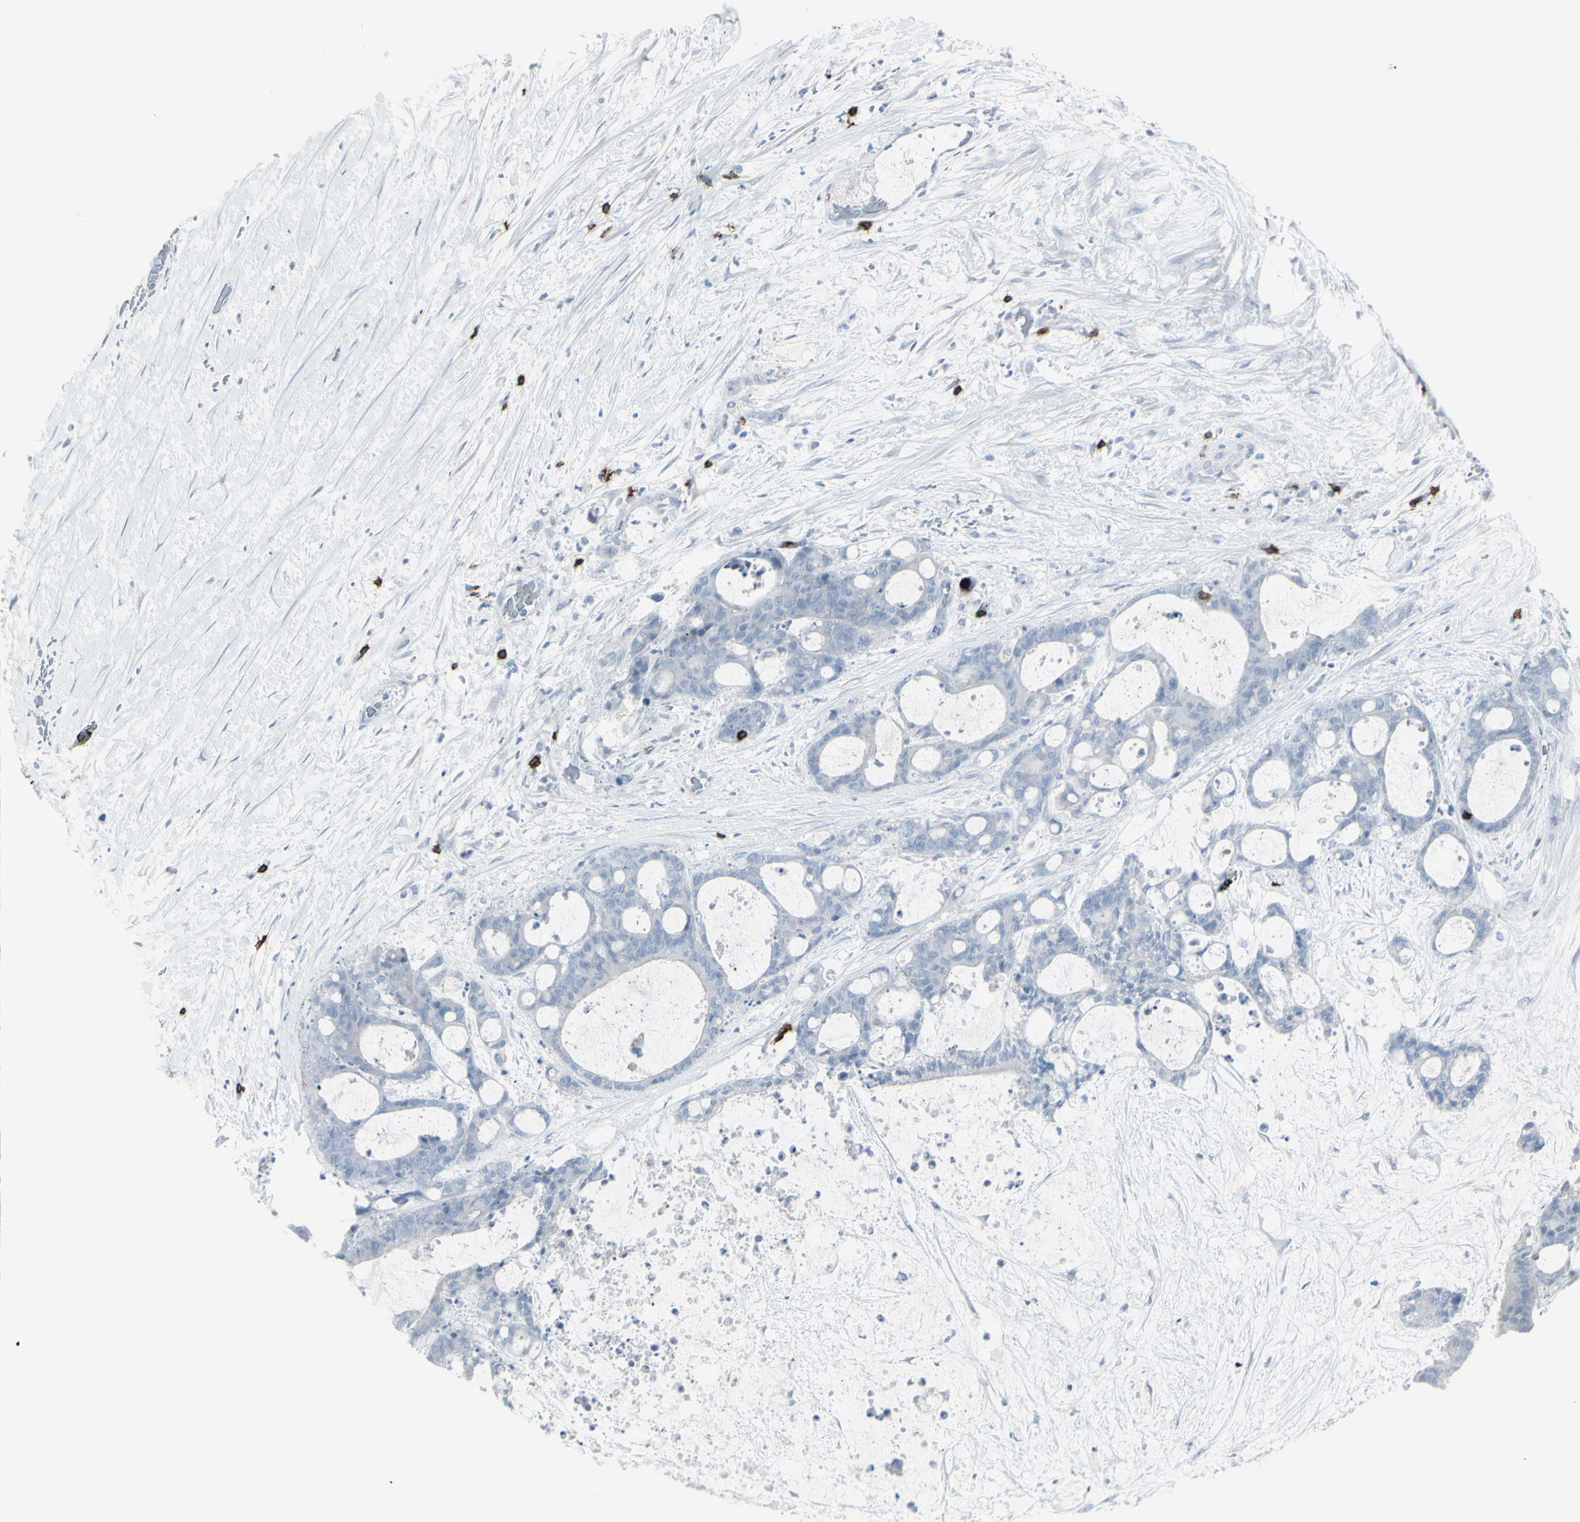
{"staining": {"intensity": "negative", "quantity": "none", "location": "none"}, "tissue": "liver cancer", "cell_type": "Tumor cells", "image_type": "cancer", "snomed": [{"axis": "morphology", "description": "Cholangiocarcinoma"}, {"axis": "topography", "description": "Liver"}], "caption": "High magnification brightfield microscopy of liver cancer (cholangiocarcinoma) stained with DAB (3,3'-diaminobenzidine) (brown) and counterstained with hematoxylin (blue): tumor cells show no significant expression.", "gene": "CD247", "patient": {"sex": "female", "age": 73}}